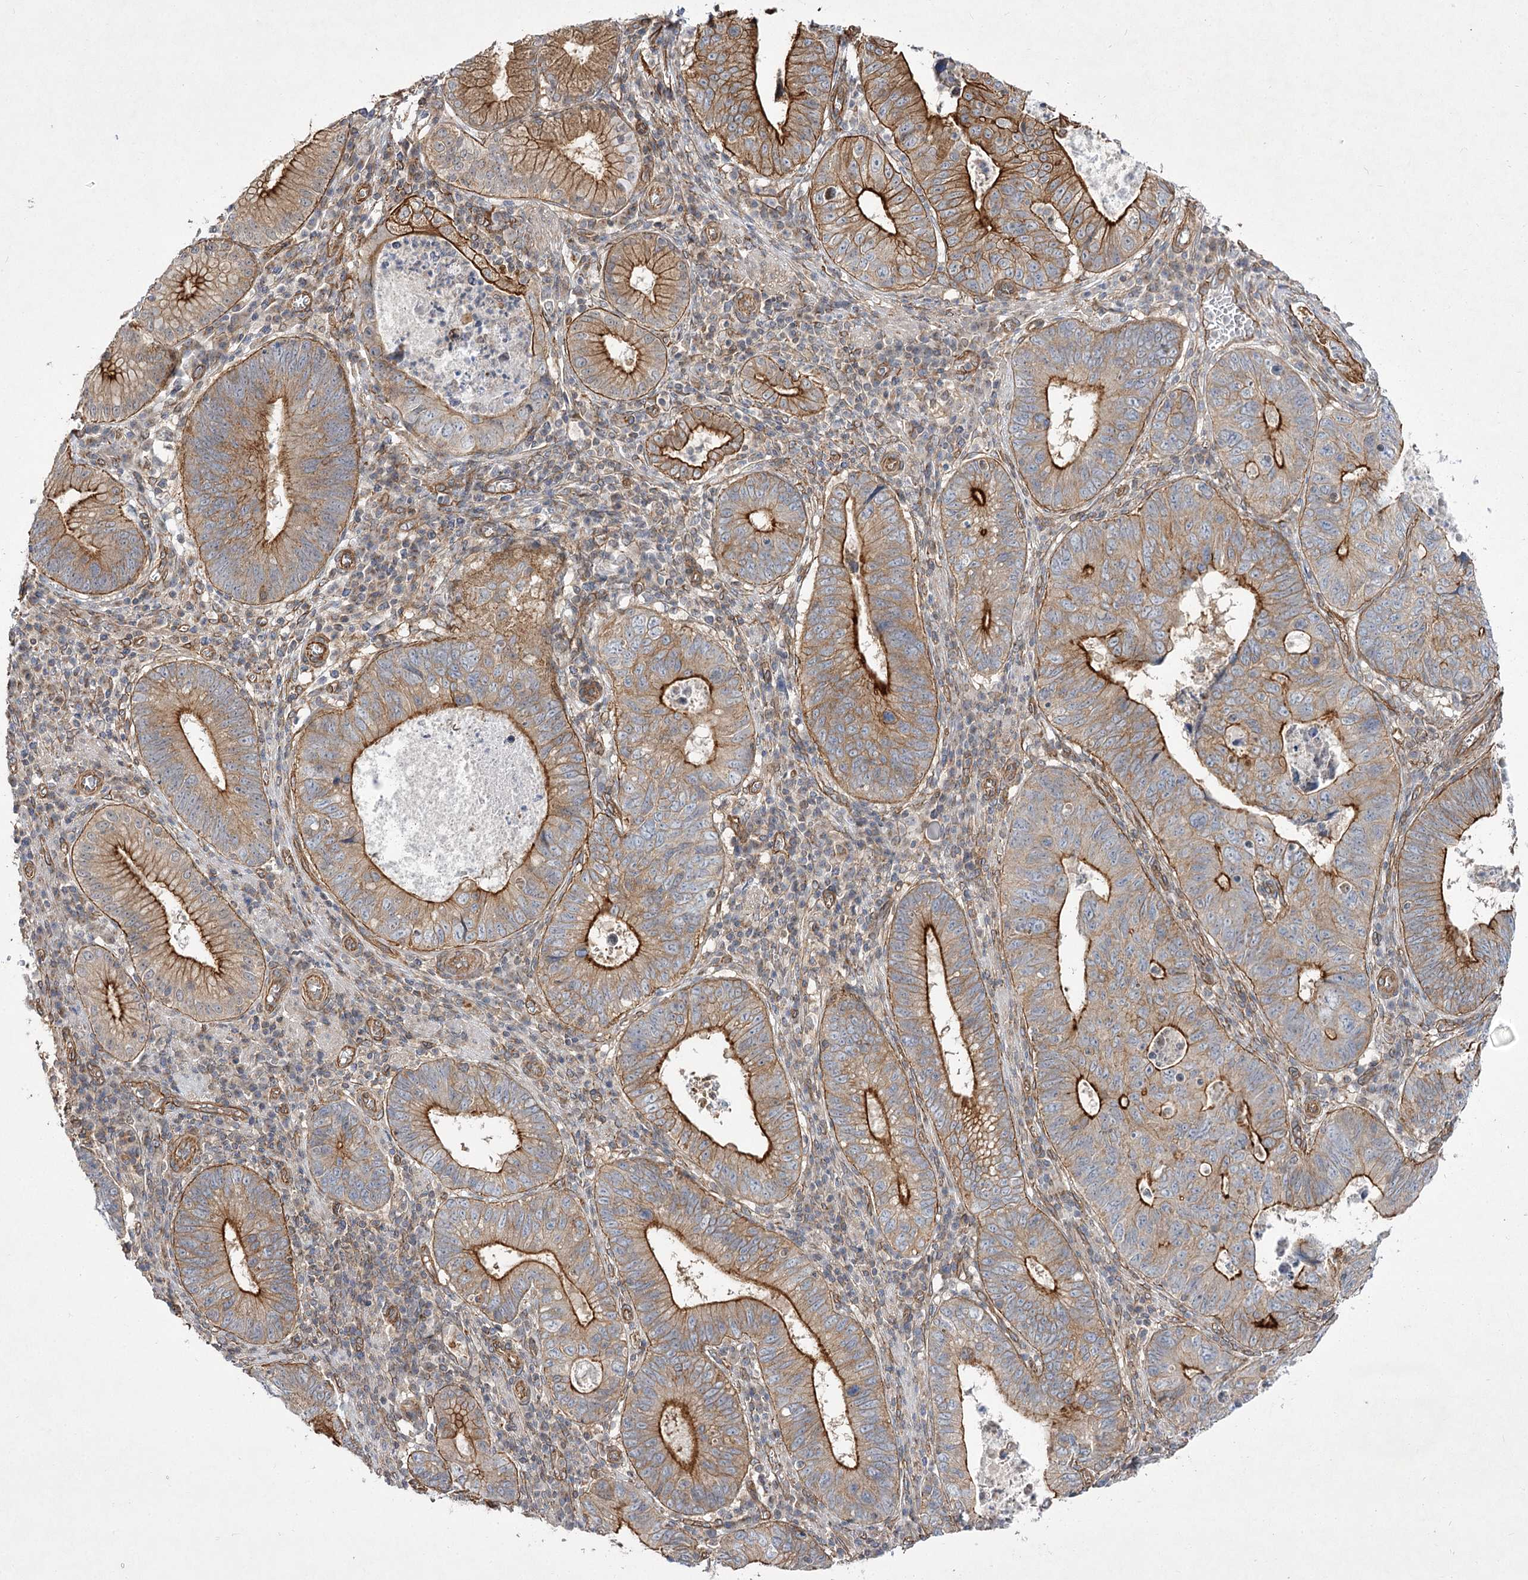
{"staining": {"intensity": "strong", "quantity": ">75%", "location": "cytoplasmic/membranous"}, "tissue": "stomach cancer", "cell_type": "Tumor cells", "image_type": "cancer", "snomed": [{"axis": "morphology", "description": "Adenocarcinoma, NOS"}, {"axis": "topography", "description": "Stomach"}], "caption": "Stomach adenocarcinoma stained for a protein displays strong cytoplasmic/membranous positivity in tumor cells. Nuclei are stained in blue.", "gene": "SH3BP5L", "patient": {"sex": "male", "age": 59}}